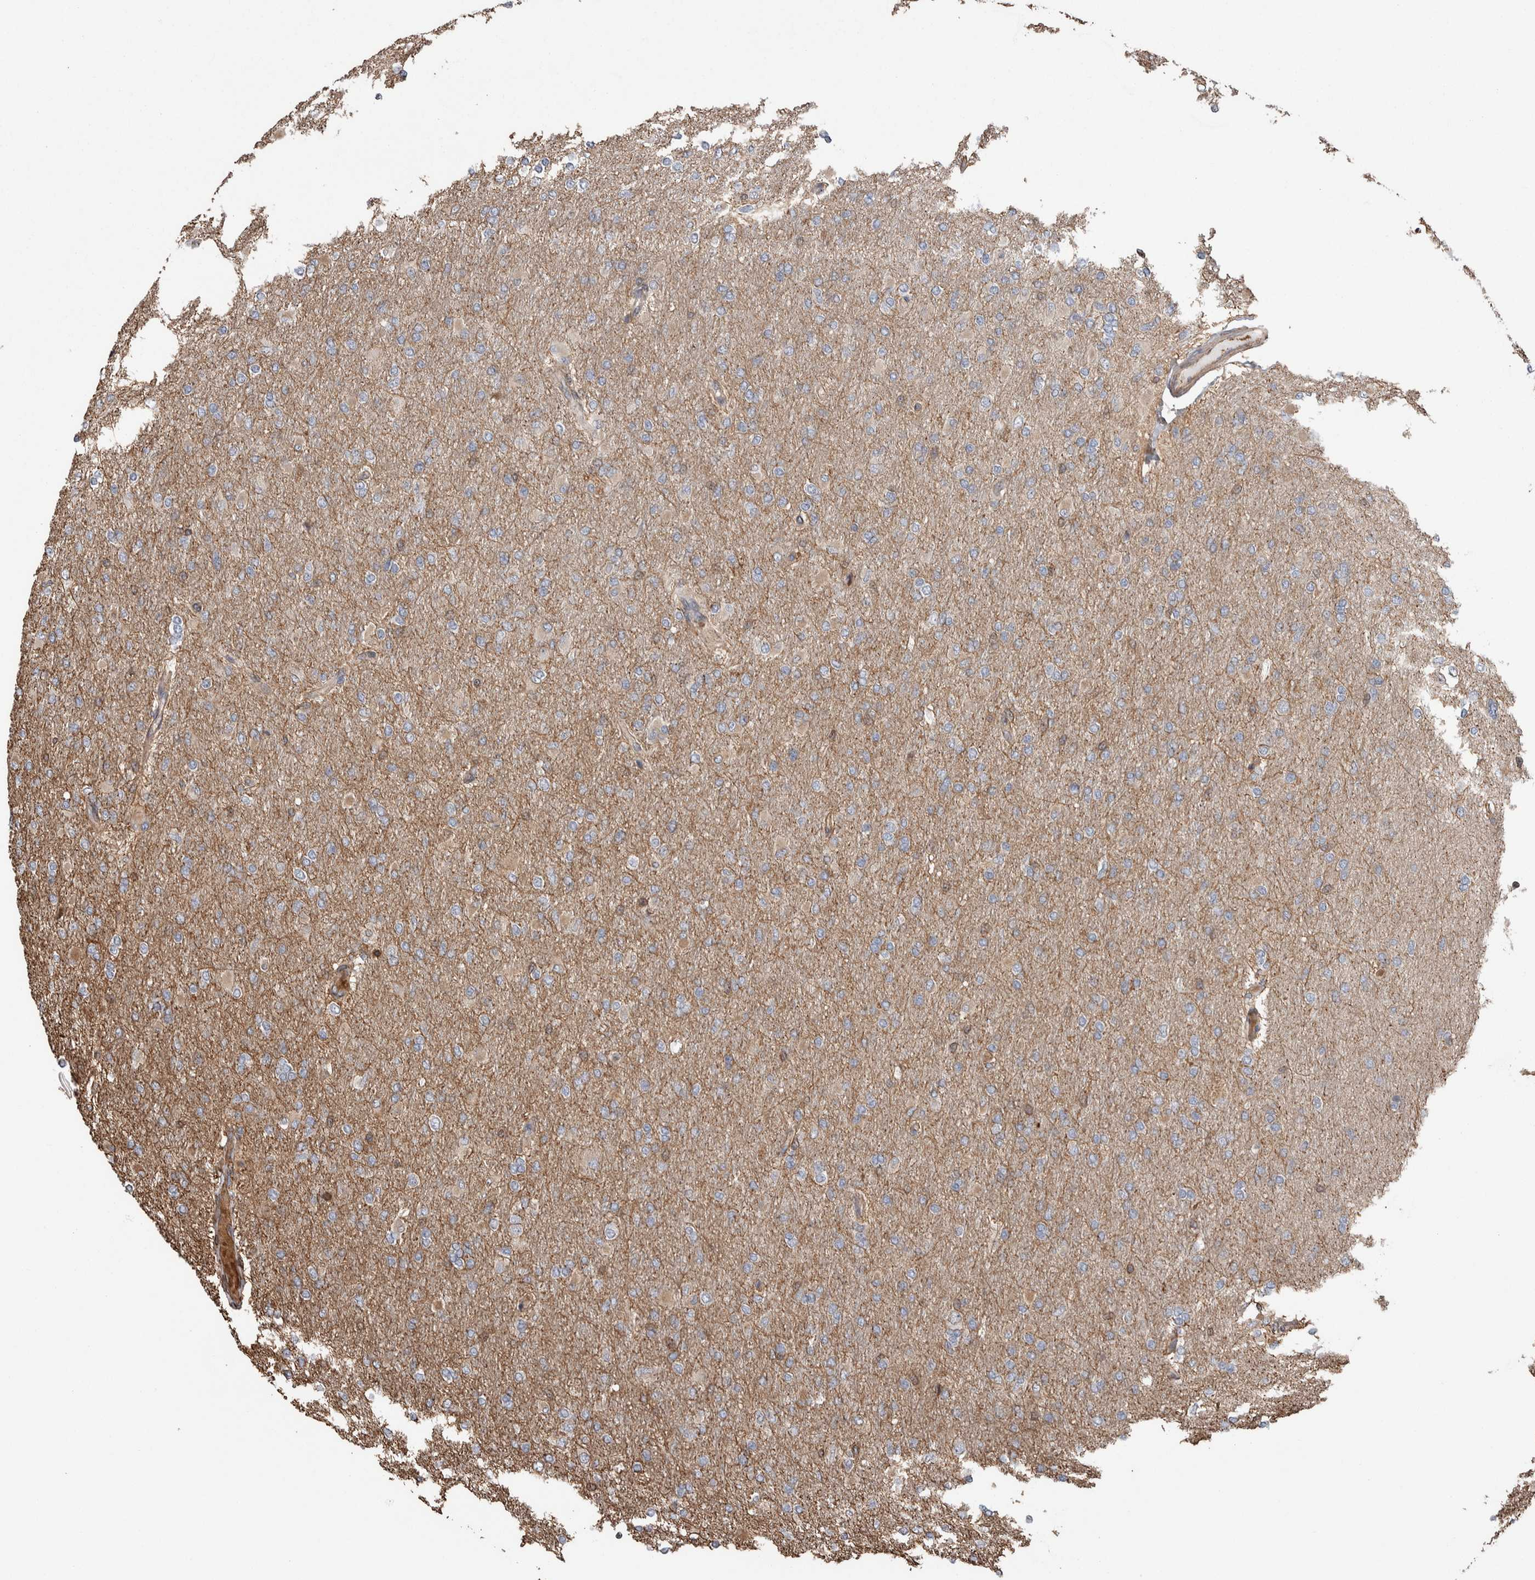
{"staining": {"intensity": "weak", "quantity": "25%-75%", "location": "cytoplasmic/membranous"}, "tissue": "glioma", "cell_type": "Tumor cells", "image_type": "cancer", "snomed": [{"axis": "morphology", "description": "Glioma, malignant, High grade"}, {"axis": "topography", "description": "Cerebral cortex"}], "caption": "Protein staining by IHC exhibits weak cytoplasmic/membranous staining in about 25%-75% of tumor cells in malignant glioma (high-grade). The protein is shown in brown color, while the nuclei are stained blue.", "gene": "ENPP2", "patient": {"sex": "female", "age": 36}}